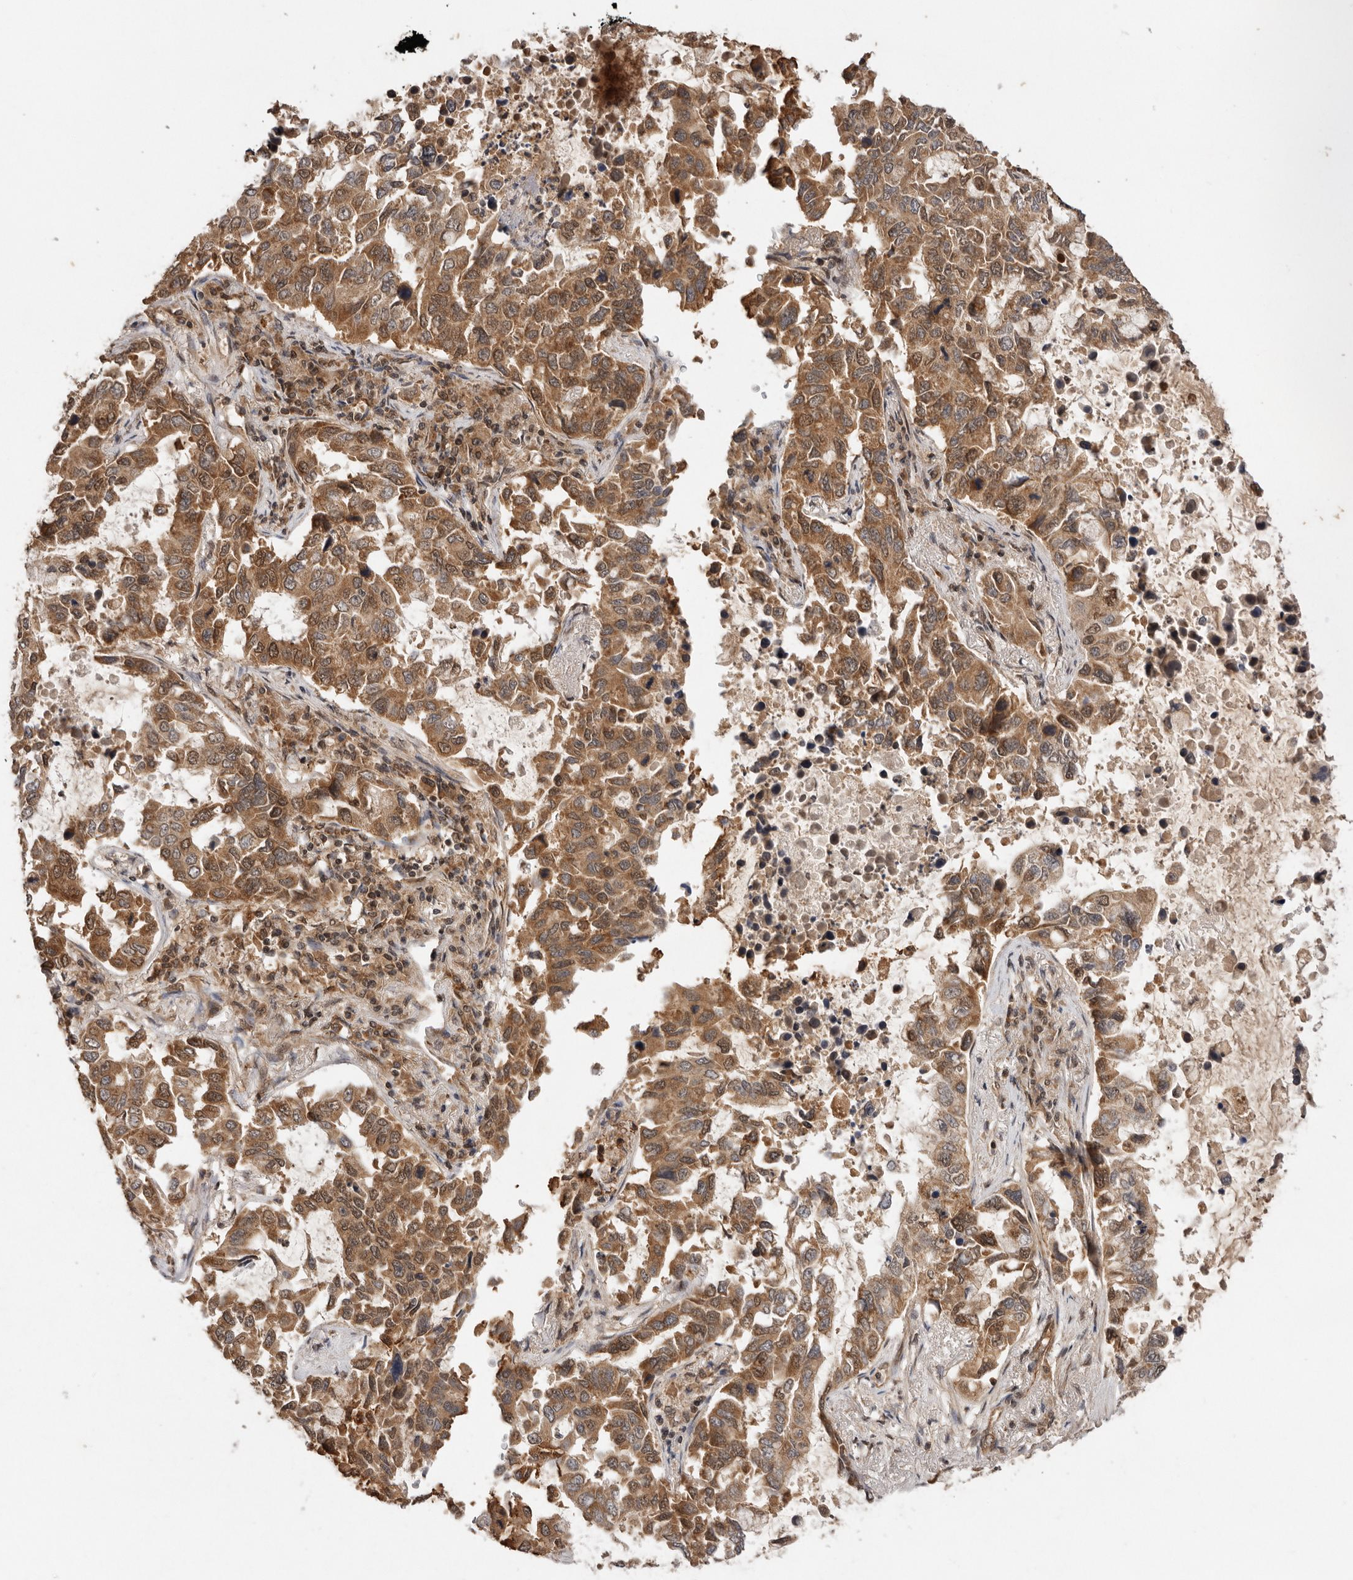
{"staining": {"intensity": "moderate", "quantity": ">75%", "location": "cytoplasmic/membranous,nuclear"}, "tissue": "lung cancer", "cell_type": "Tumor cells", "image_type": "cancer", "snomed": [{"axis": "morphology", "description": "Adenocarcinoma, NOS"}, {"axis": "topography", "description": "Lung"}], "caption": "Immunohistochemistry (IHC) (DAB) staining of human lung cancer reveals moderate cytoplasmic/membranous and nuclear protein expression in approximately >75% of tumor cells.", "gene": "TARS2", "patient": {"sex": "male", "age": 64}}